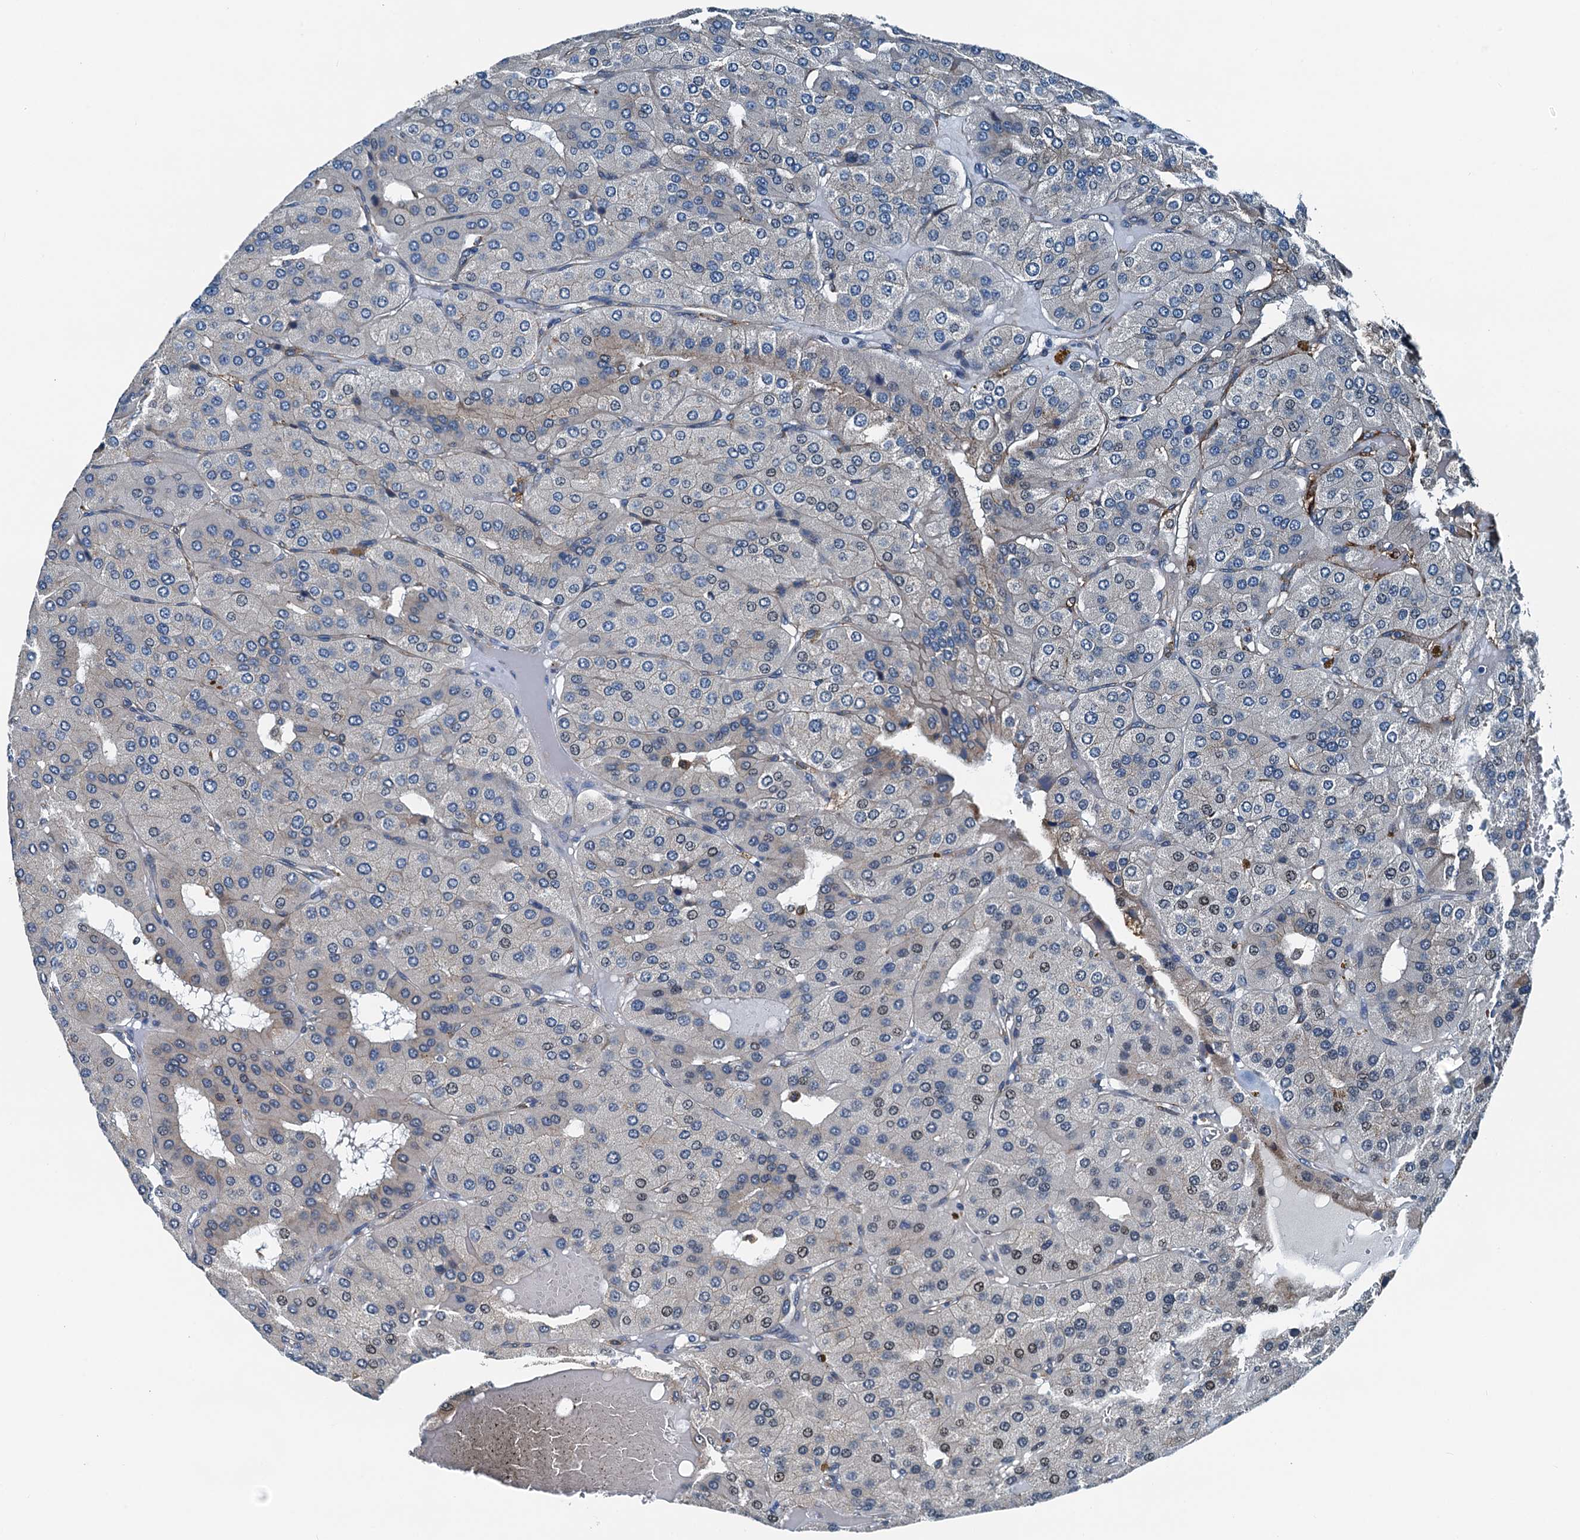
{"staining": {"intensity": "weak", "quantity": "<25%", "location": "nuclear"}, "tissue": "parathyroid gland", "cell_type": "Glandular cells", "image_type": "normal", "snomed": [{"axis": "morphology", "description": "Normal tissue, NOS"}, {"axis": "morphology", "description": "Adenoma, NOS"}, {"axis": "topography", "description": "Parathyroid gland"}], "caption": "IHC photomicrograph of benign parathyroid gland: parathyroid gland stained with DAB (3,3'-diaminobenzidine) demonstrates no significant protein staining in glandular cells.", "gene": "TAMALIN", "patient": {"sex": "female", "age": 86}}